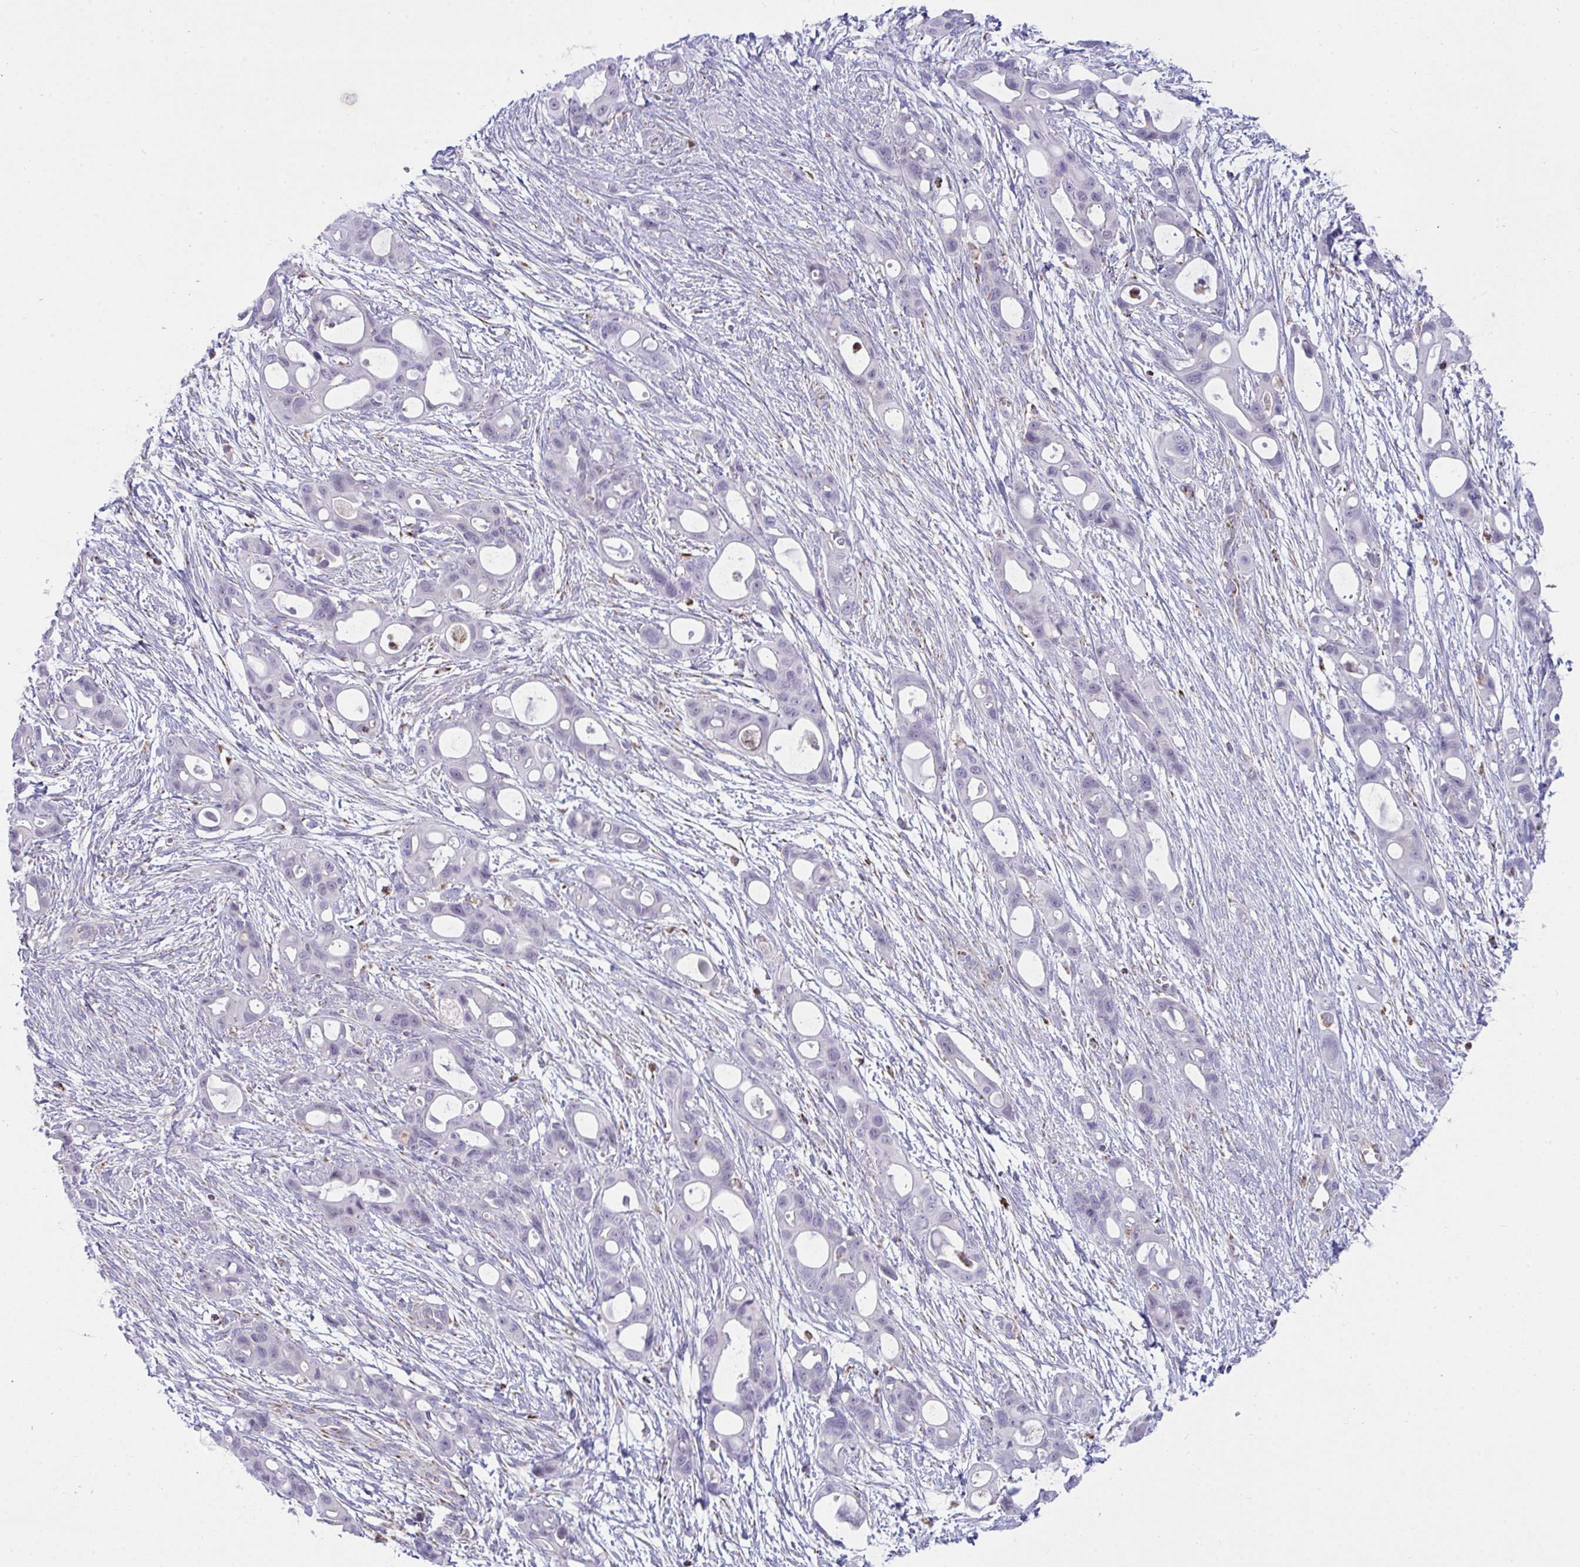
{"staining": {"intensity": "negative", "quantity": "none", "location": "none"}, "tissue": "ovarian cancer", "cell_type": "Tumor cells", "image_type": "cancer", "snomed": [{"axis": "morphology", "description": "Cystadenocarcinoma, mucinous, NOS"}, {"axis": "topography", "description": "Ovary"}], "caption": "A histopathology image of human ovarian mucinous cystadenocarcinoma is negative for staining in tumor cells. (Stains: DAB immunohistochemistry (IHC) with hematoxylin counter stain, Microscopy: brightfield microscopy at high magnification).", "gene": "PLA2G12B", "patient": {"sex": "female", "age": 70}}